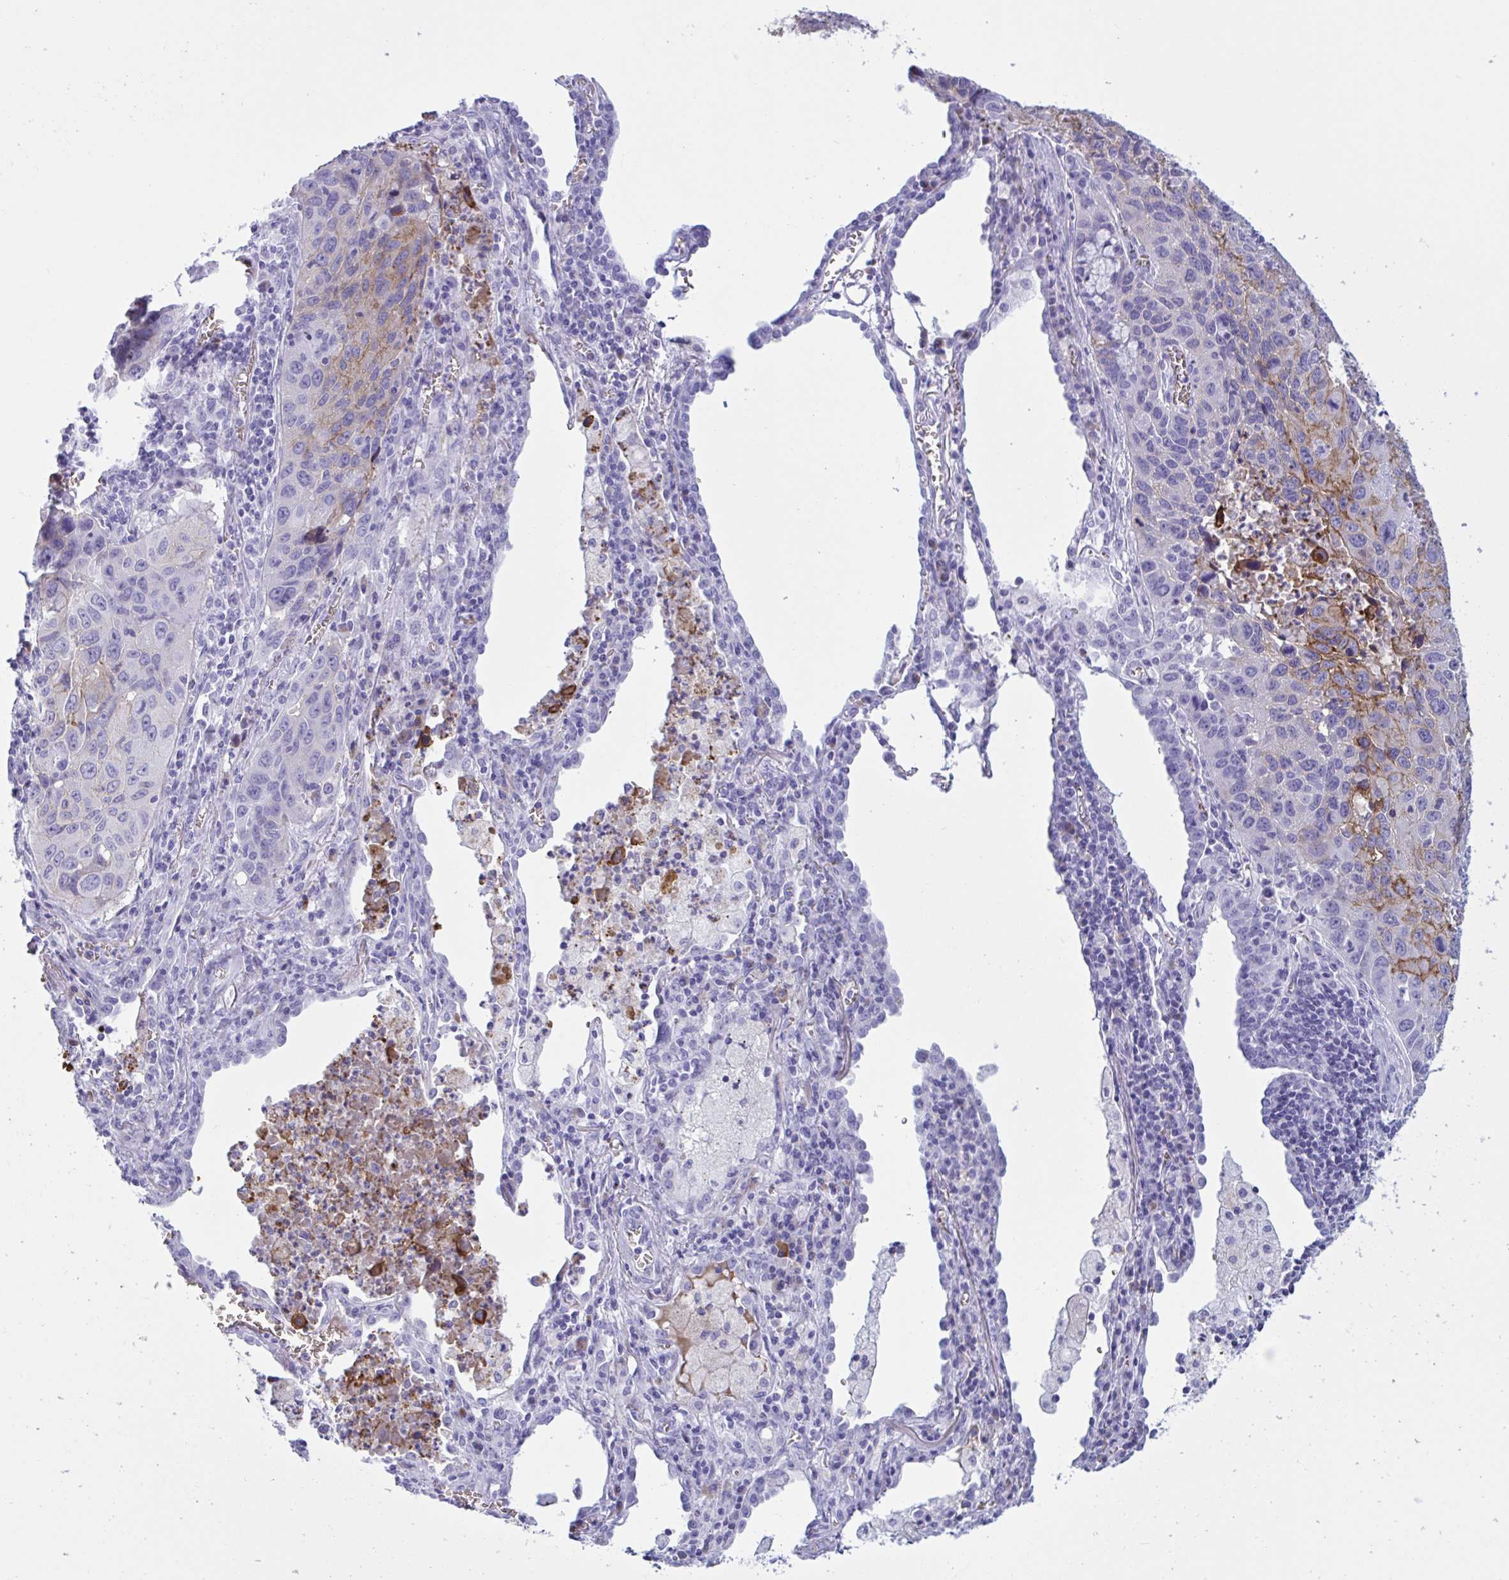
{"staining": {"intensity": "strong", "quantity": "<25%", "location": "cytoplasmic/membranous"}, "tissue": "lung cancer", "cell_type": "Tumor cells", "image_type": "cancer", "snomed": [{"axis": "morphology", "description": "Squamous cell carcinoma, NOS"}, {"axis": "topography", "description": "Lung"}], "caption": "Strong cytoplasmic/membranous protein expression is present in approximately <25% of tumor cells in squamous cell carcinoma (lung).", "gene": "SLC2A1", "patient": {"sex": "female", "age": 61}}